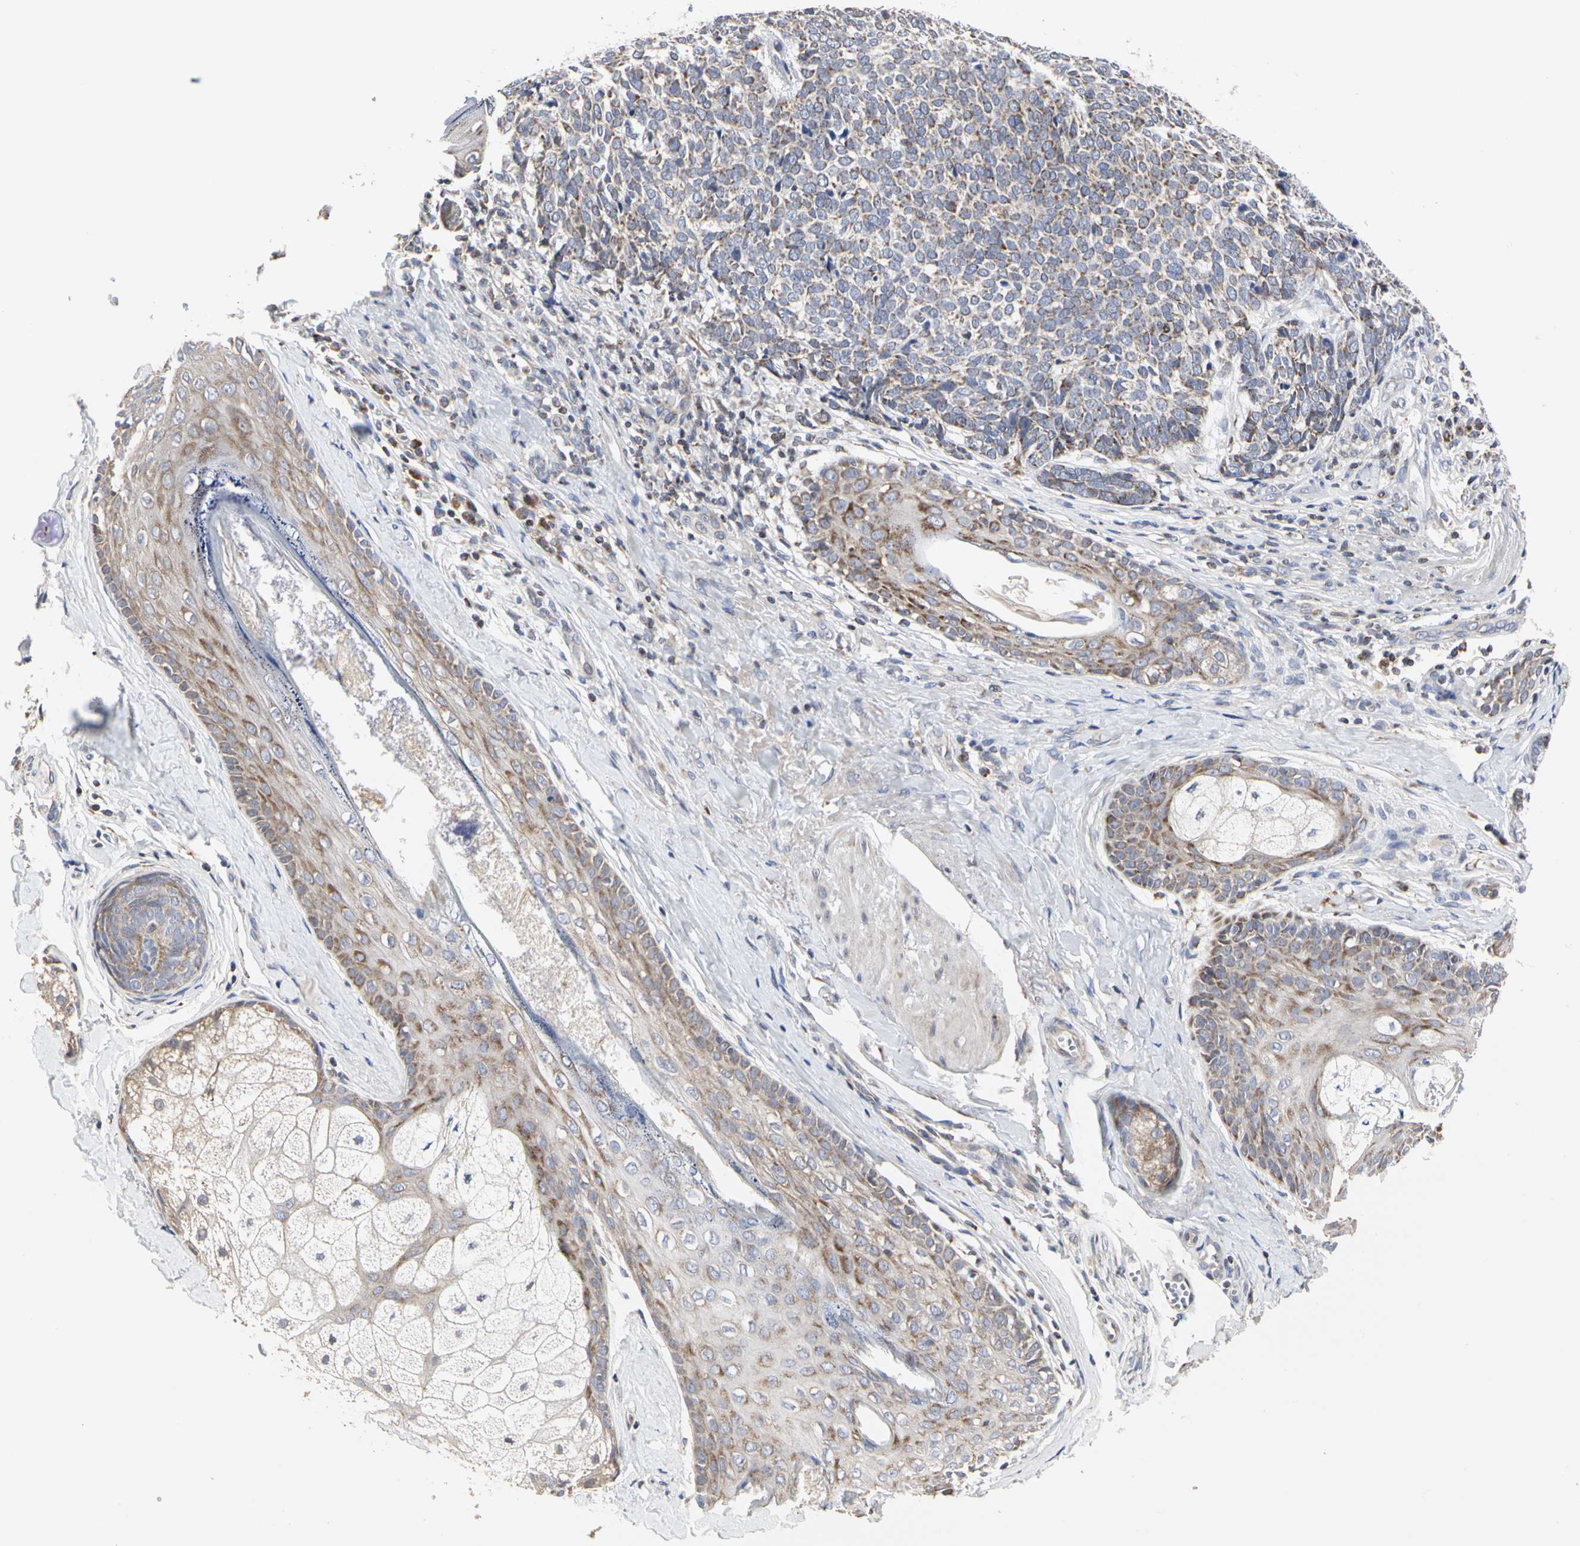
{"staining": {"intensity": "weak", "quantity": "25%-75%", "location": "cytoplasmic/membranous"}, "tissue": "skin cancer", "cell_type": "Tumor cells", "image_type": "cancer", "snomed": [{"axis": "morphology", "description": "Basal cell carcinoma"}, {"axis": "topography", "description": "Skin"}], "caption": "Skin cancer (basal cell carcinoma) tissue exhibits weak cytoplasmic/membranous staining in approximately 25%-75% of tumor cells (Brightfield microscopy of DAB IHC at high magnification).", "gene": "TSKU", "patient": {"sex": "male", "age": 84}}